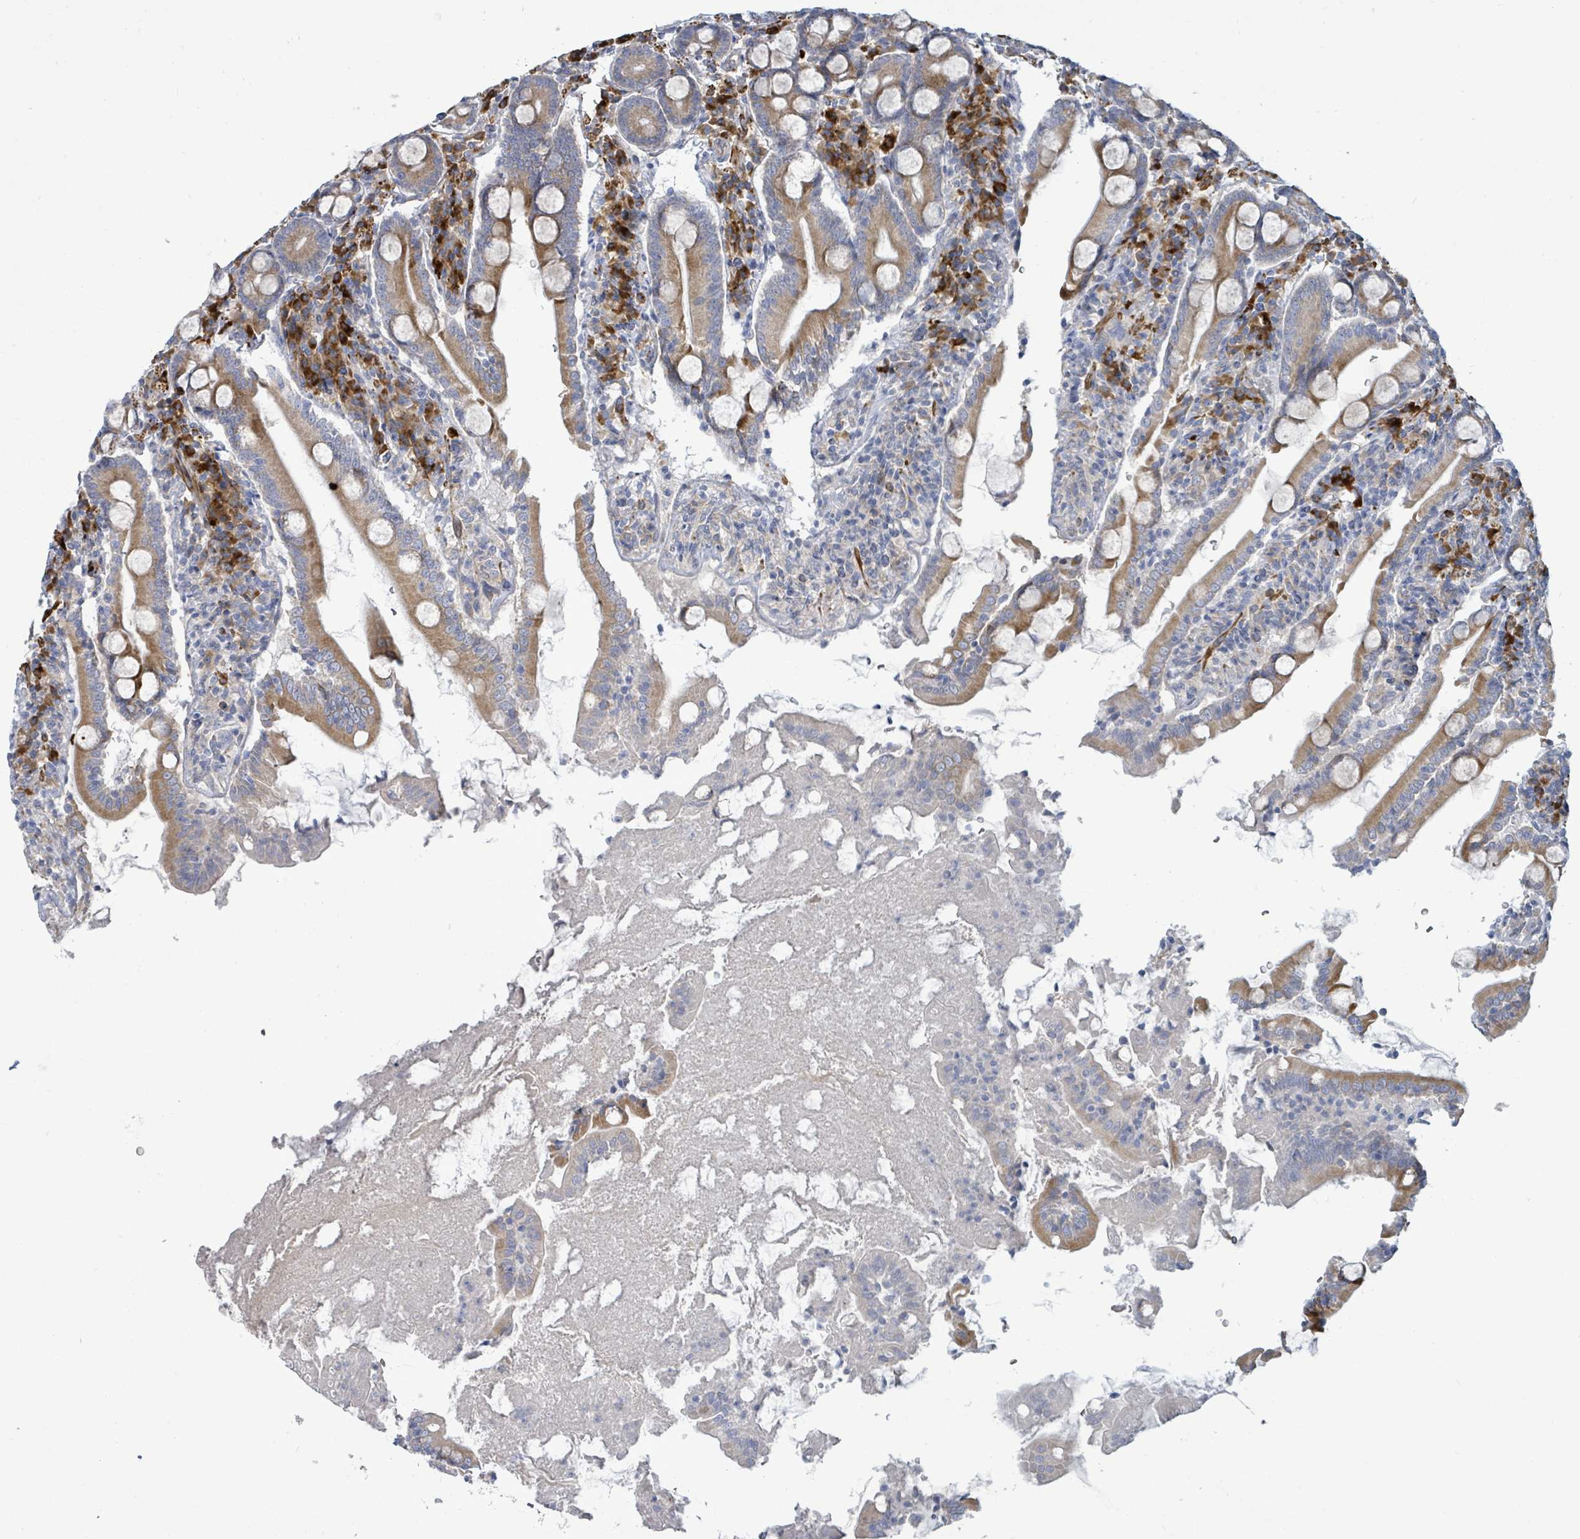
{"staining": {"intensity": "moderate", "quantity": "25%-75%", "location": "cytoplasmic/membranous"}, "tissue": "duodenum", "cell_type": "Glandular cells", "image_type": "normal", "snomed": [{"axis": "morphology", "description": "Normal tissue, NOS"}, {"axis": "topography", "description": "Duodenum"}], "caption": "Protein expression analysis of unremarkable duodenum displays moderate cytoplasmic/membranous staining in approximately 25%-75% of glandular cells. The staining was performed using DAB to visualize the protein expression in brown, while the nuclei were stained in blue with hematoxylin (Magnification: 20x).", "gene": "SIRPB1", "patient": {"sex": "male", "age": 35}}